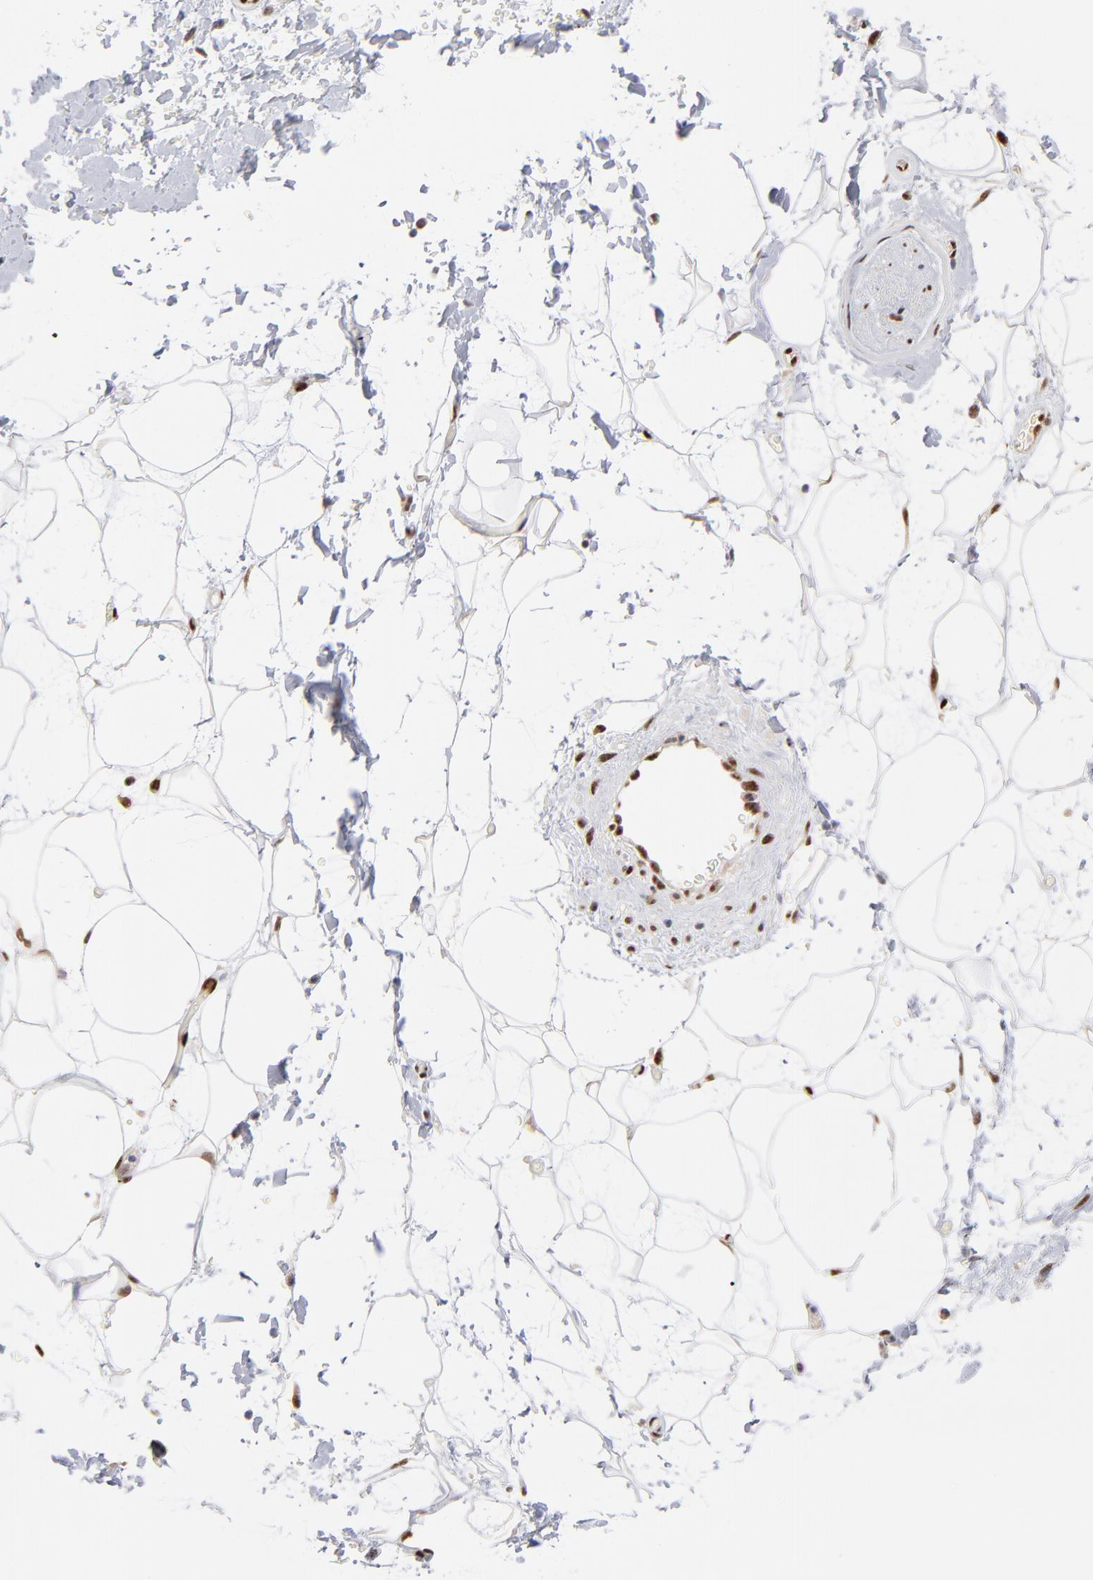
{"staining": {"intensity": "strong", "quantity": ">75%", "location": "nuclear"}, "tissue": "adipose tissue", "cell_type": "Adipocytes", "image_type": "normal", "snomed": [{"axis": "morphology", "description": "Normal tissue, NOS"}, {"axis": "topography", "description": "Soft tissue"}], "caption": "This photomicrograph shows IHC staining of benign adipose tissue, with high strong nuclear positivity in about >75% of adipocytes.", "gene": "STAT3", "patient": {"sex": "male", "age": 72}}